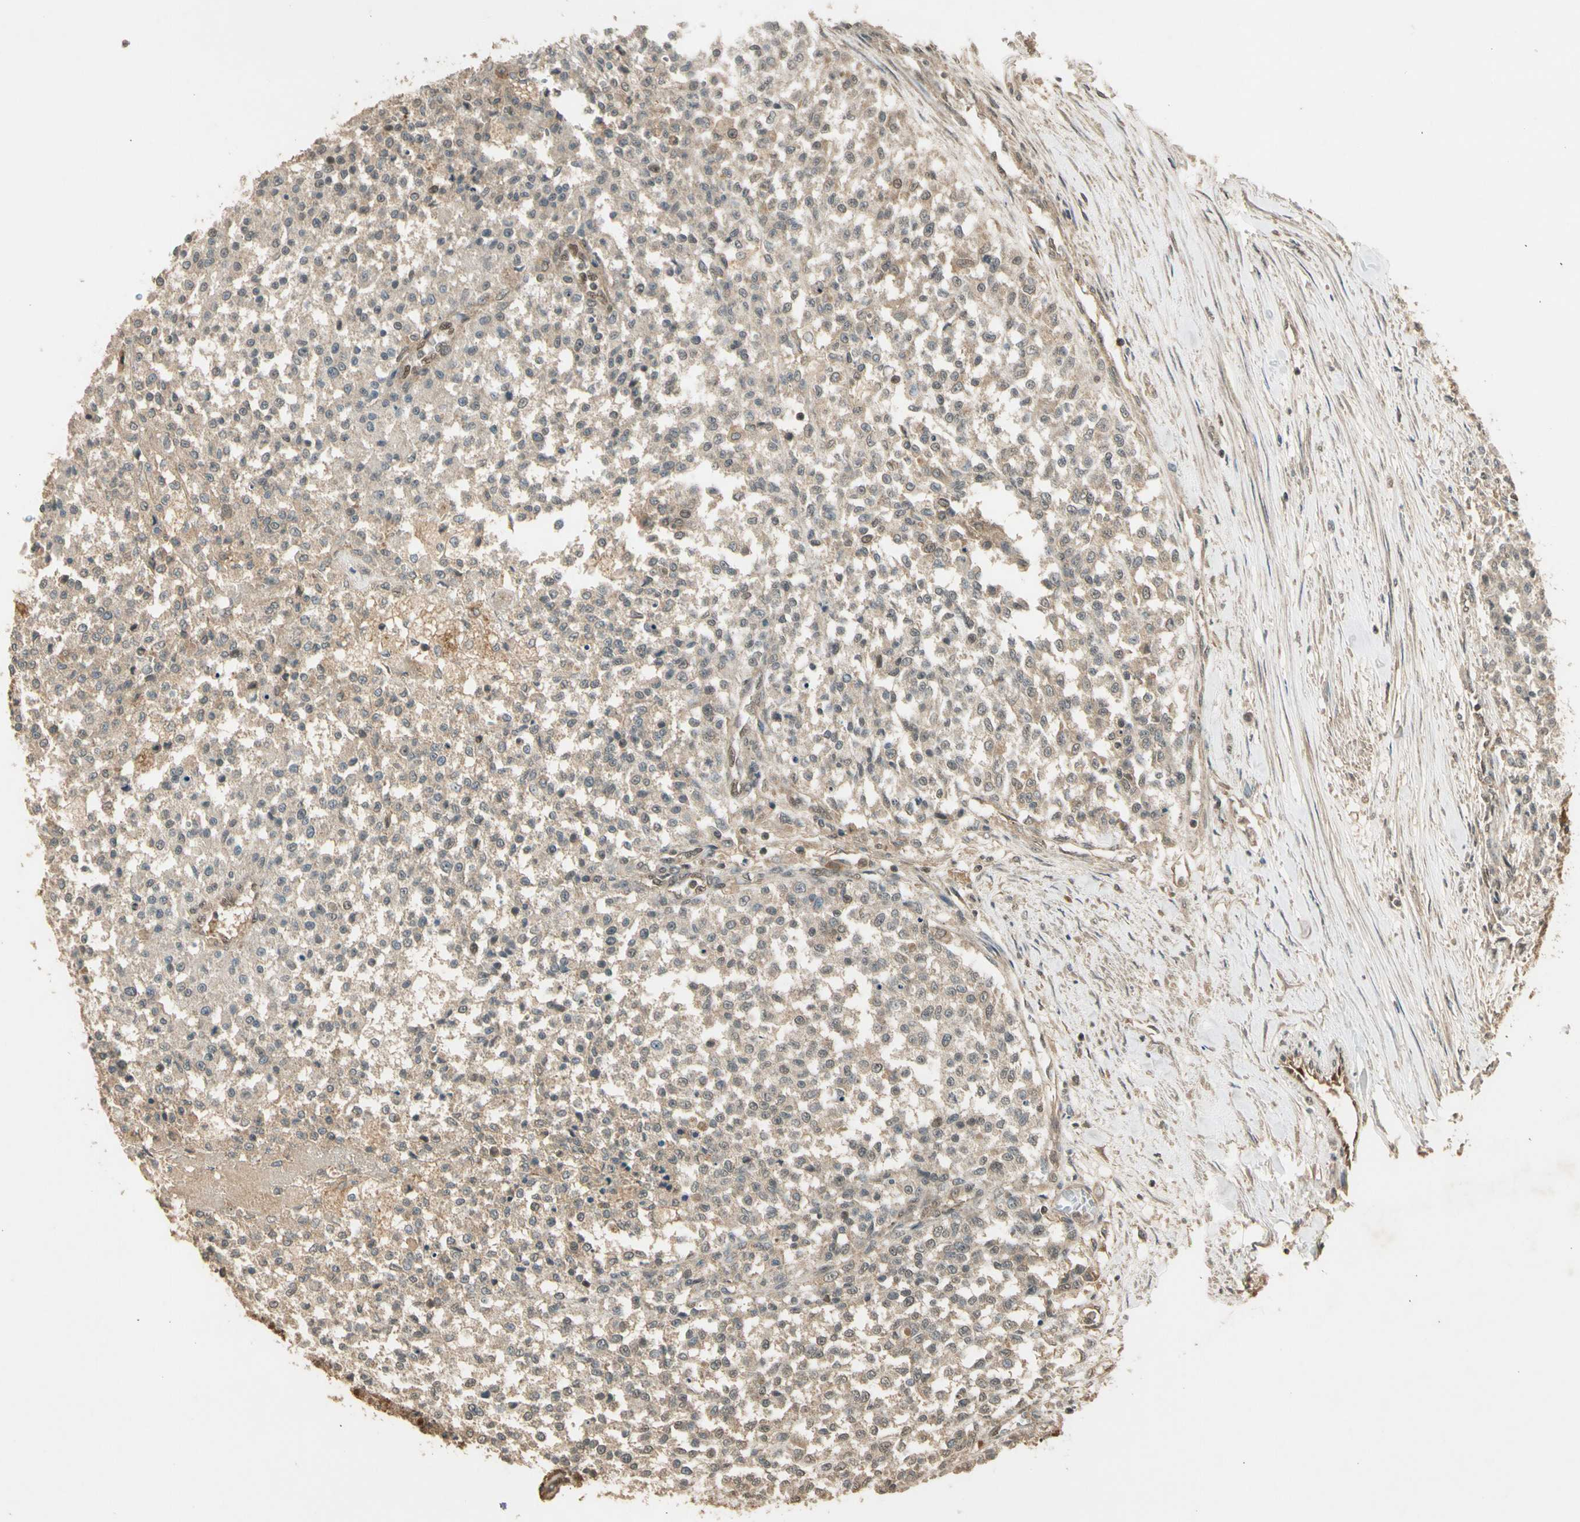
{"staining": {"intensity": "negative", "quantity": "none", "location": "none"}, "tissue": "testis cancer", "cell_type": "Tumor cells", "image_type": "cancer", "snomed": [{"axis": "morphology", "description": "Seminoma, NOS"}, {"axis": "topography", "description": "Testis"}], "caption": "Tumor cells show no significant protein positivity in testis seminoma. The staining was performed using DAB to visualize the protein expression in brown, while the nuclei were stained in blue with hematoxylin (Magnification: 20x).", "gene": "GMEB2", "patient": {"sex": "male", "age": 59}}